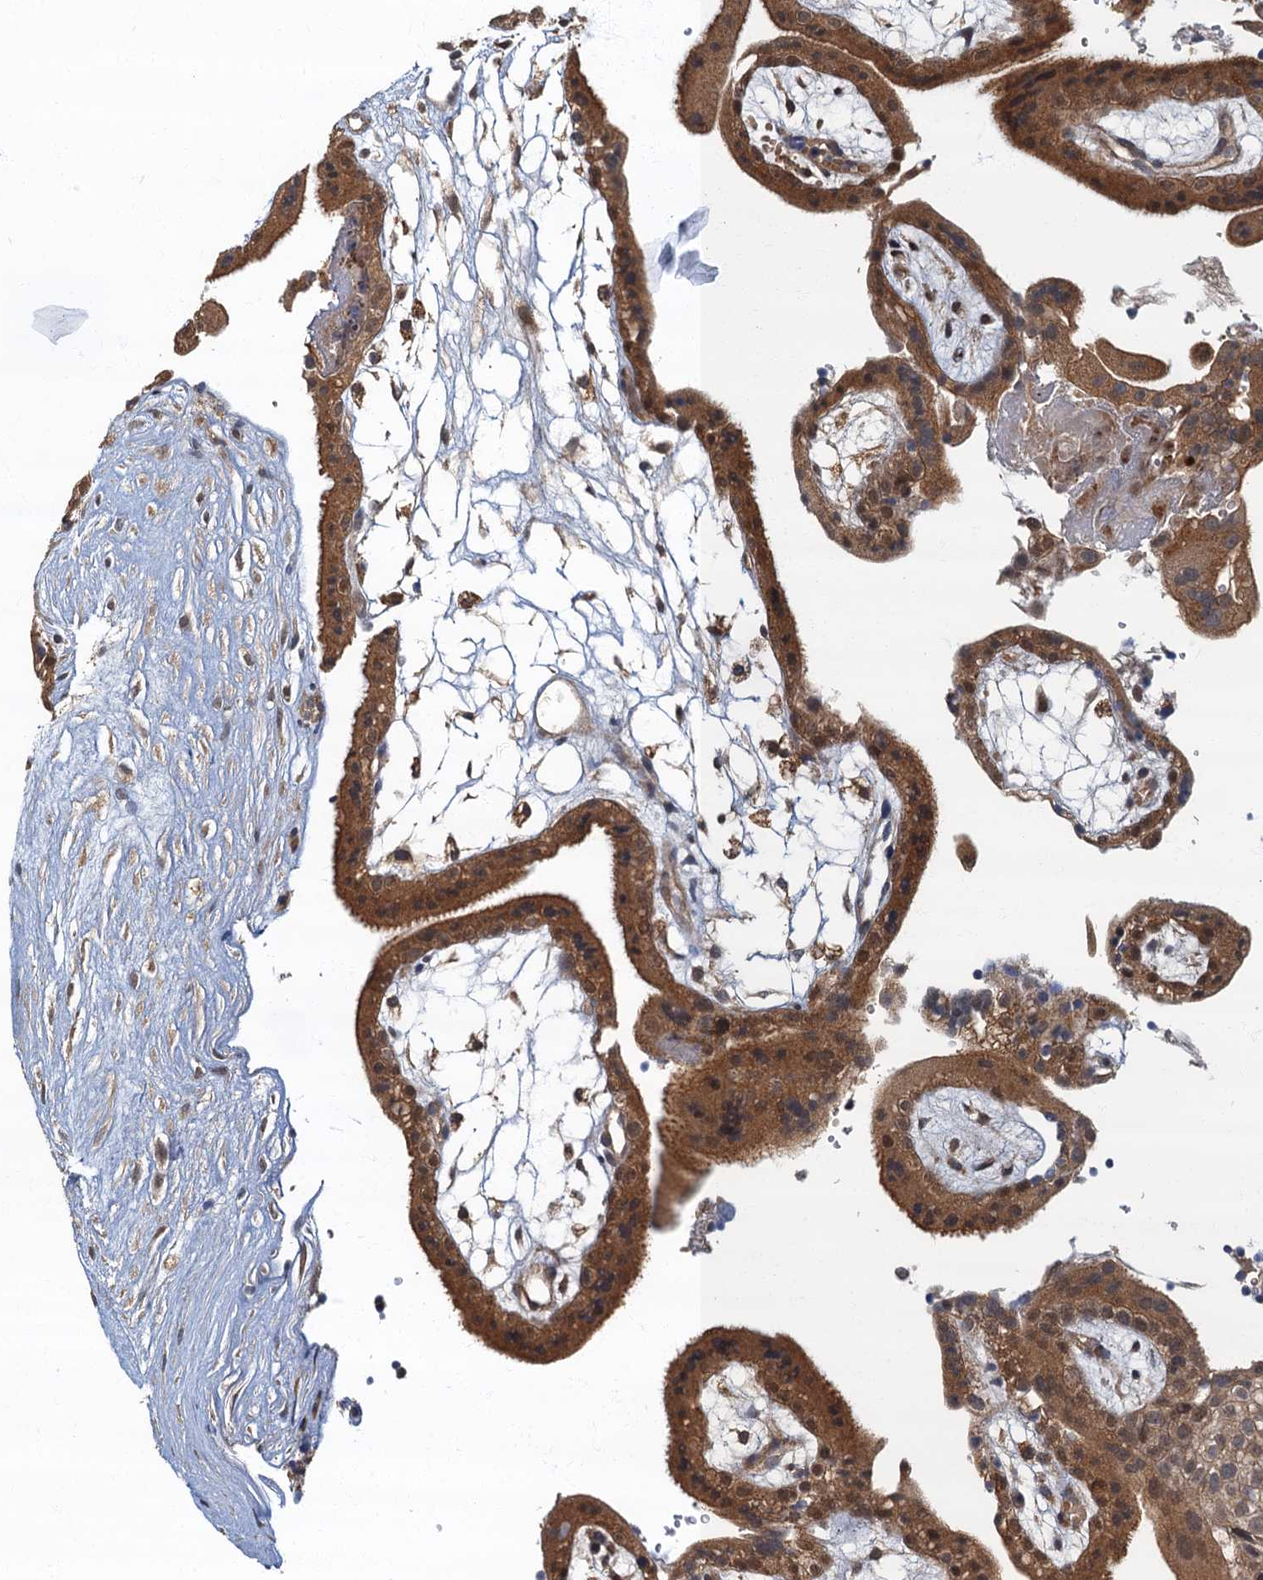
{"staining": {"intensity": "moderate", "quantity": ">75%", "location": "cytoplasmic/membranous"}, "tissue": "placenta", "cell_type": "Trophoblastic cells", "image_type": "normal", "snomed": [{"axis": "morphology", "description": "Normal tissue, NOS"}, {"axis": "topography", "description": "Placenta"}], "caption": "DAB (3,3'-diaminobenzidine) immunohistochemical staining of benign human placenta demonstrates moderate cytoplasmic/membranous protein expression in about >75% of trophoblastic cells. (brown staining indicates protein expression, while blue staining denotes nuclei).", "gene": "TBCK", "patient": {"sex": "female", "age": 18}}